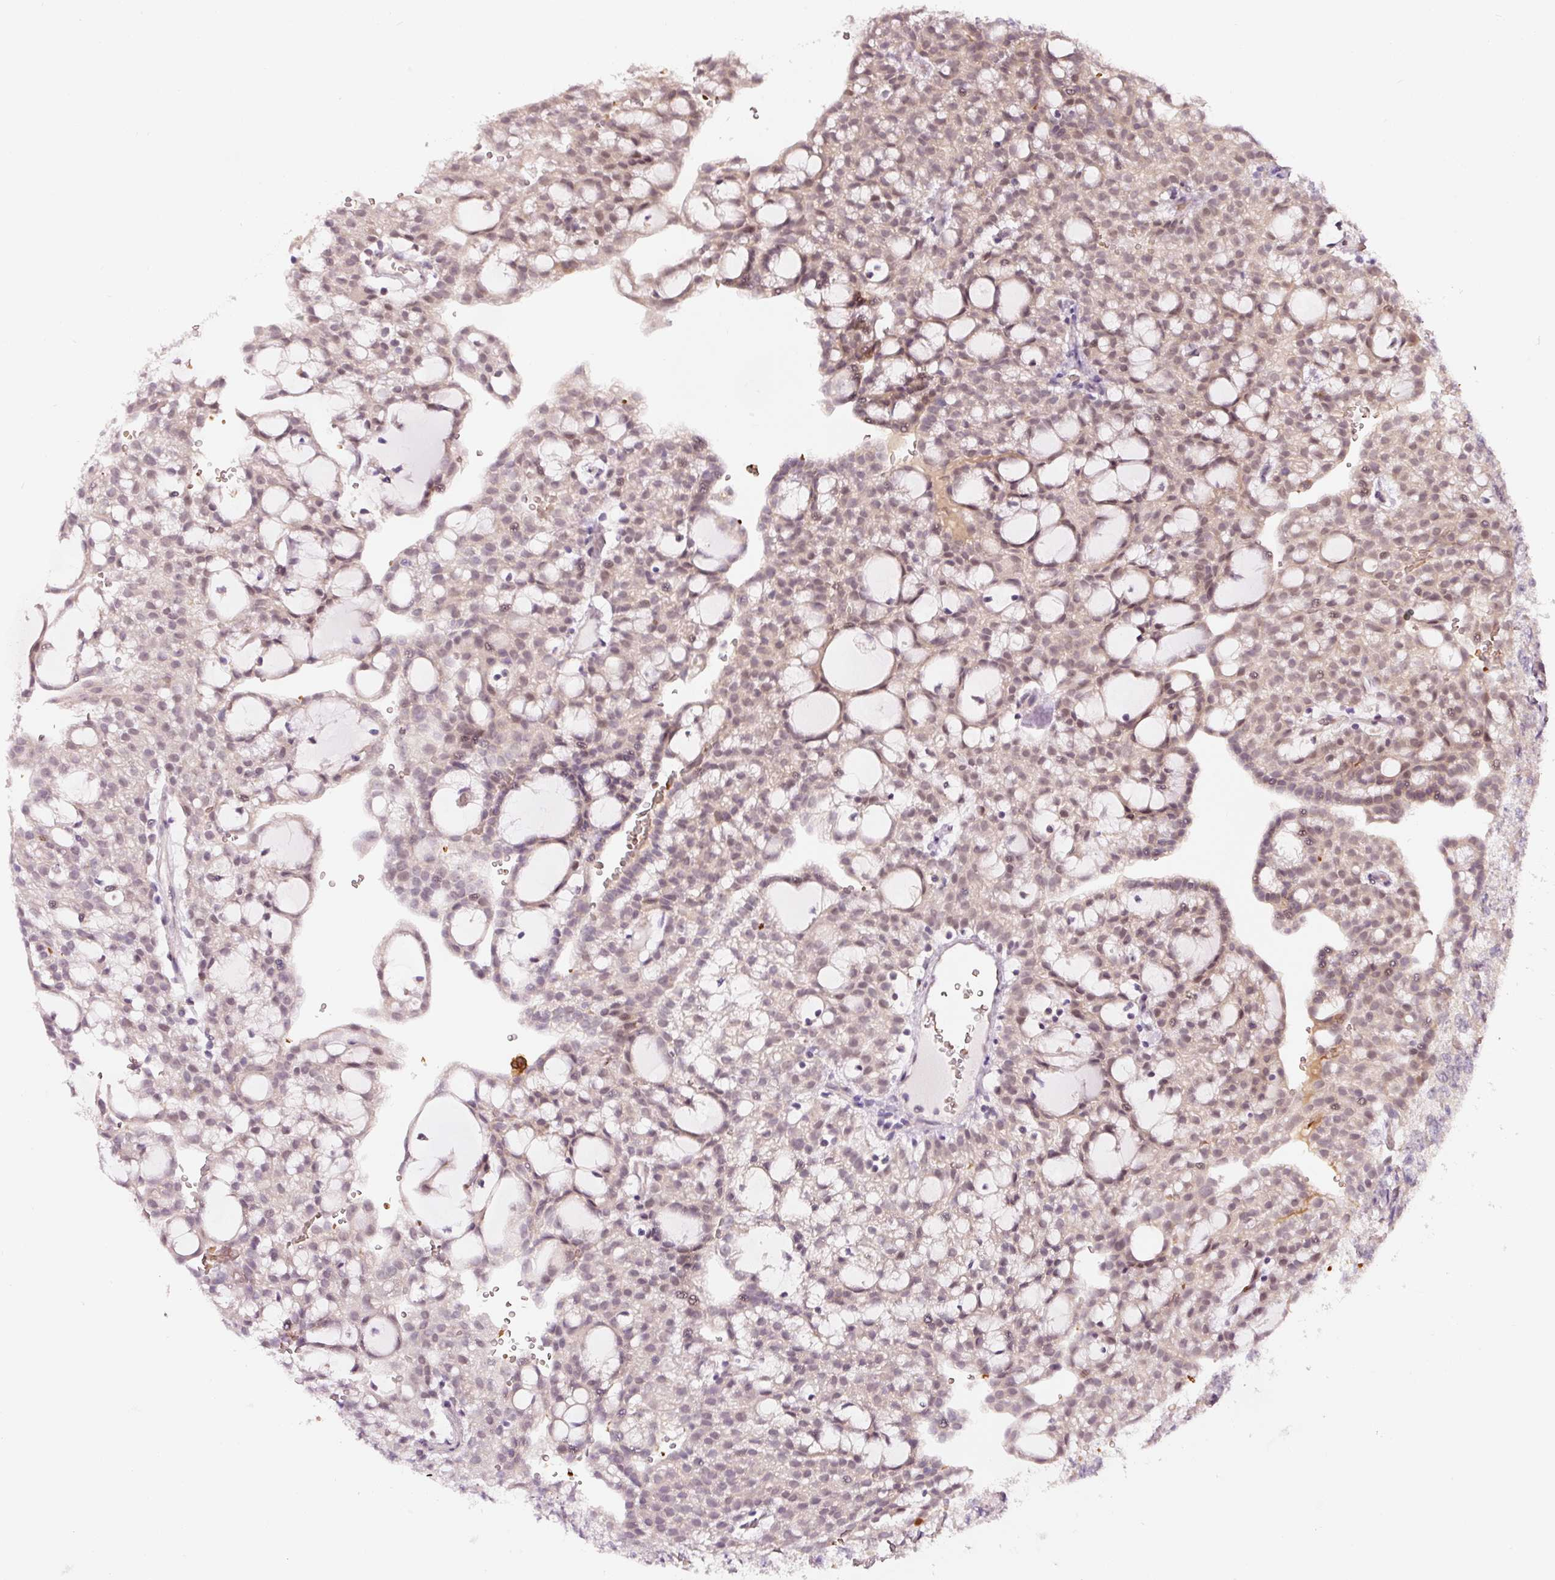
{"staining": {"intensity": "weak", "quantity": ">75%", "location": "nuclear"}, "tissue": "renal cancer", "cell_type": "Tumor cells", "image_type": "cancer", "snomed": [{"axis": "morphology", "description": "Adenocarcinoma, NOS"}, {"axis": "topography", "description": "Kidney"}], "caption": "The image demonstrates a brown stain indicating the presence of a protein in the nuclear of tumor cells in renal cancer.", "gene": "ZNF460", "patient": {"sex": "male", "age": 63}}